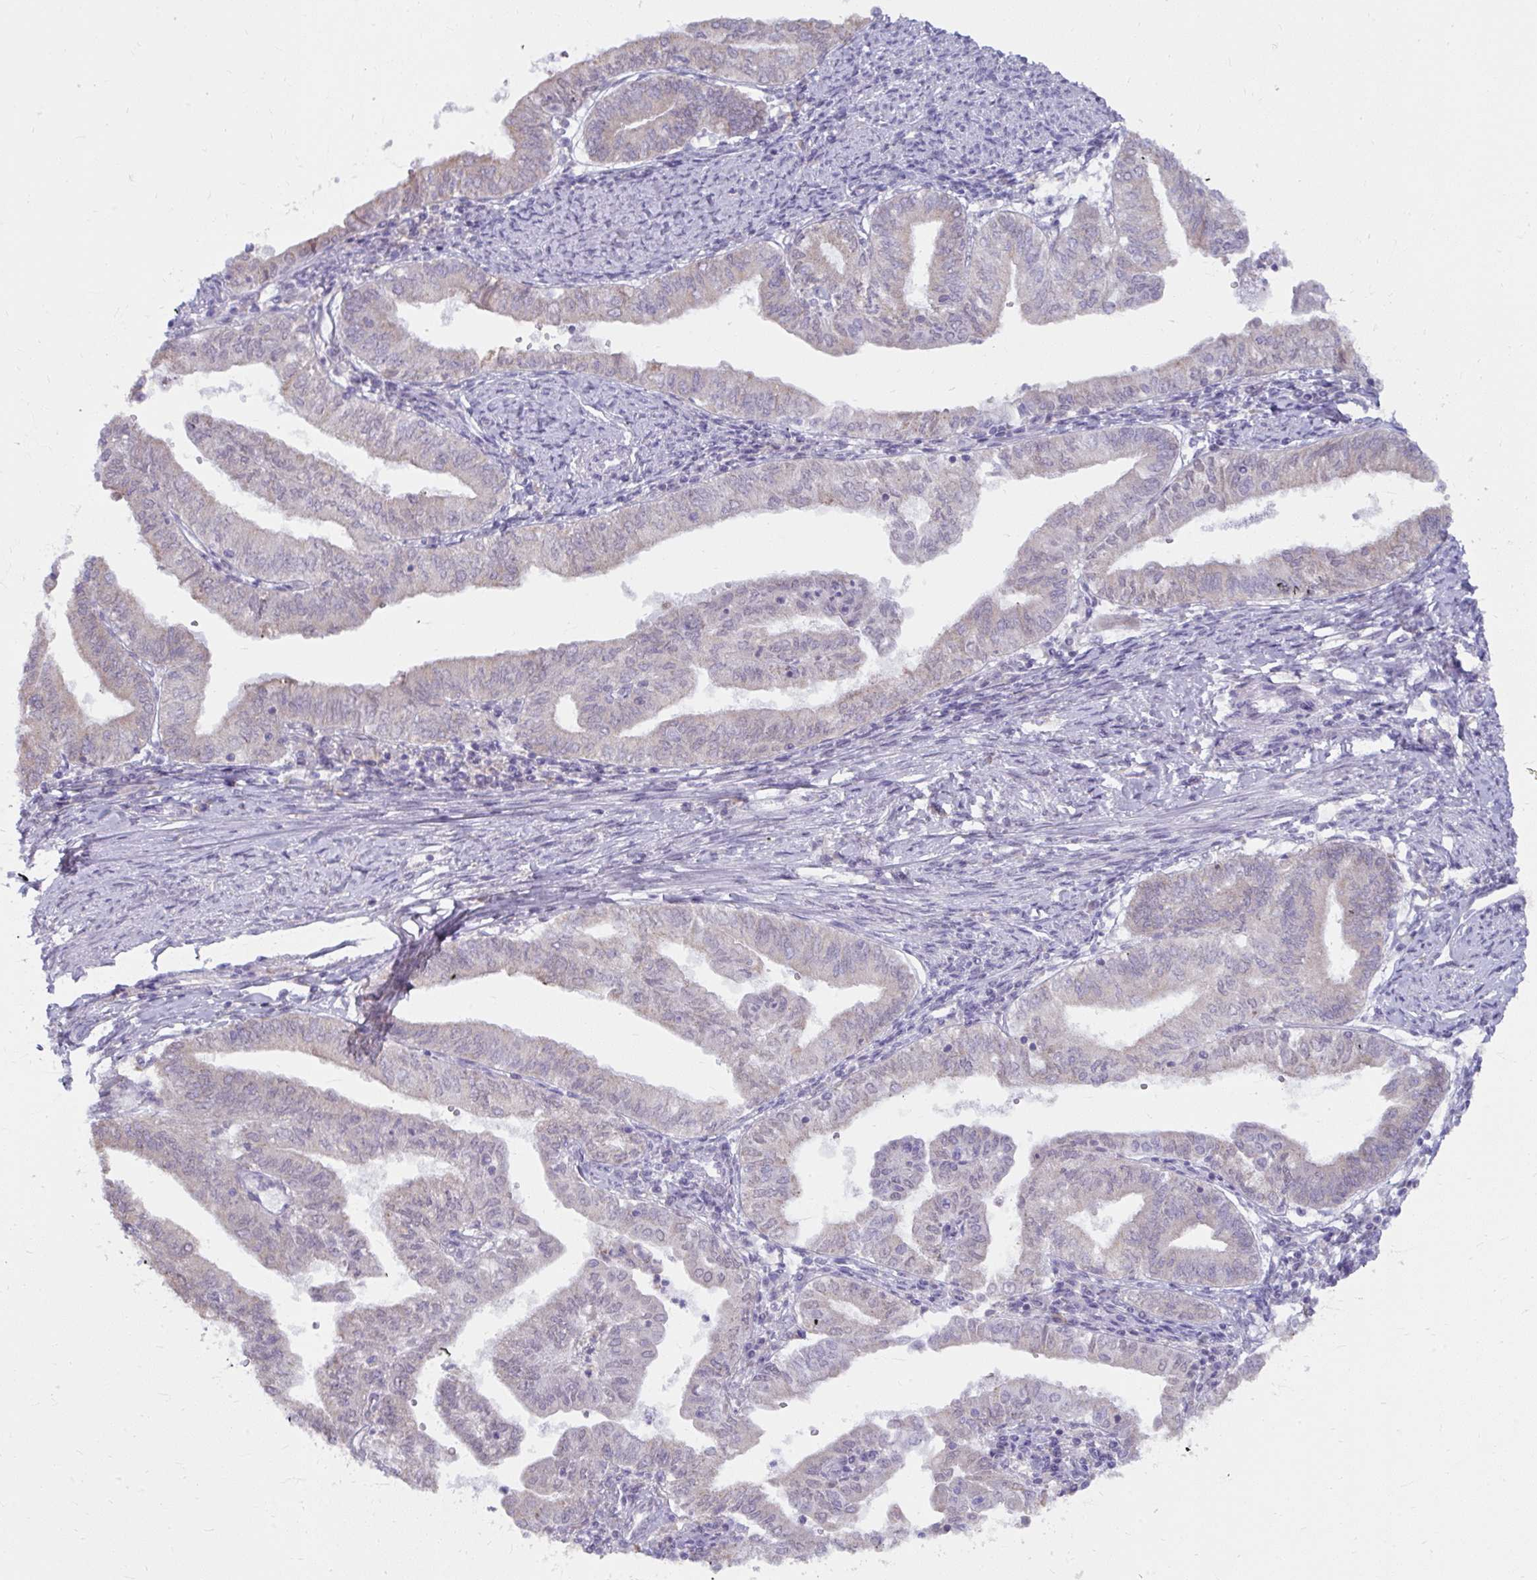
{"staining": {"intensity": "negative", "quantity": "none", "location": "none"}, "tissue": "endometrial cancer", "cell_type": "Tumor cells", "image_type": "cancer", "snomed": [{"axis": "morphology", "description": "Adenocarcinoma, NOS"}, {"axis": "topography", "description": "Endometrium"}], "caption": "This is an IHC micrograph of endometrial cancer. There is no staining in tumor cells.", "gene": "NMNAT1", "patient": {"sex": "female", "age": 66}}